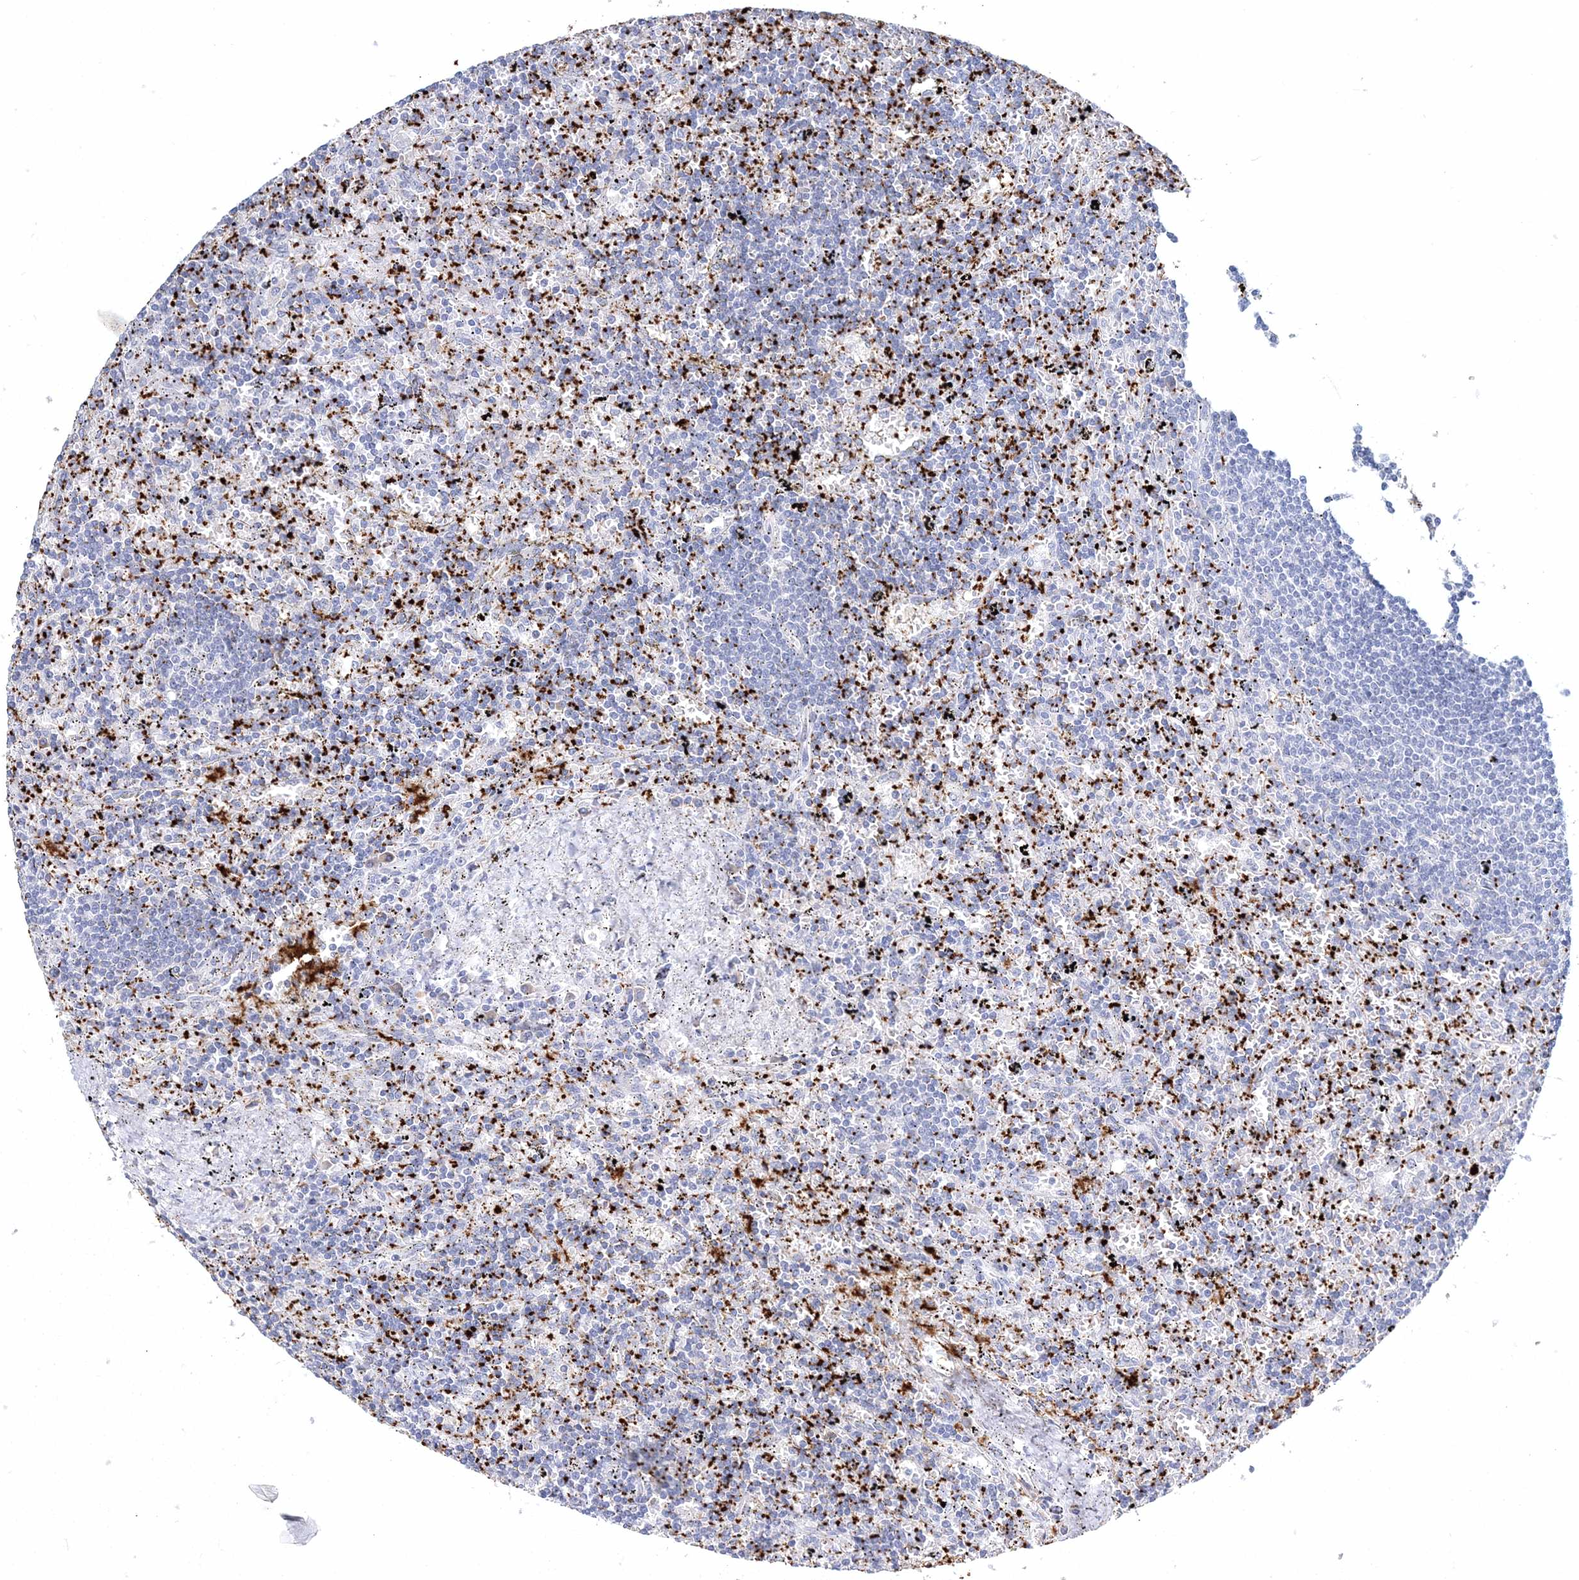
{"staining": {"intensity": "negative", "quantity": "none", "location": "none"}, "tissue": "lymphoma", "cell_type": "Tumor cells", "image_type": "cancer", "snomed": [{"axis": "morphology", "description": "Malignant lymphoma, non-Hodgkin's type, Low grade"}, {"axis": "topography", "description": "Spleen"}], "caption": "An immunohistochemistry image of lymphoma is shown. There is no staining in tumor cells of lymphoma.", "gene": "MYOZ2", "patient": {"sex": "male", "age": 76}}